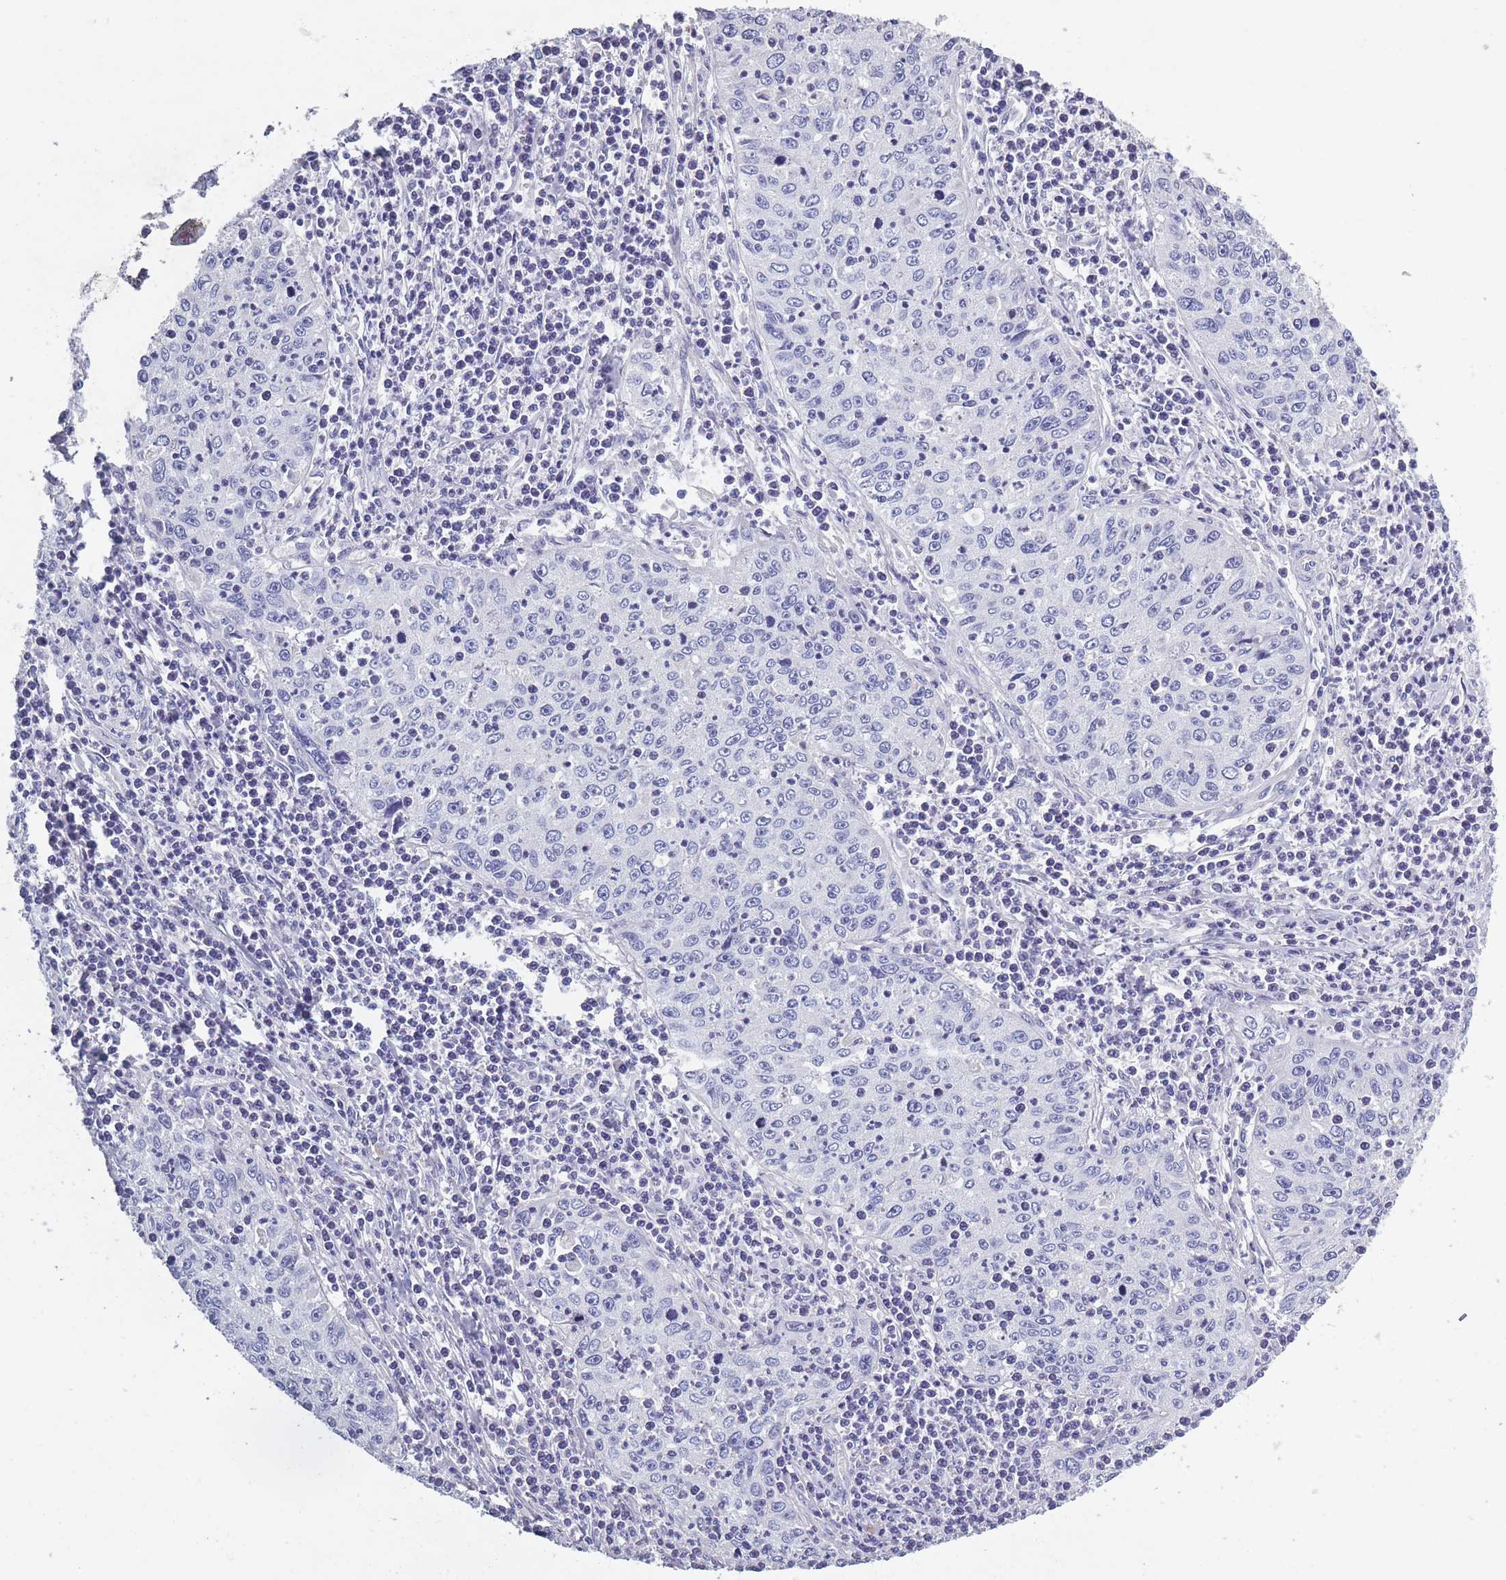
{"staining": {"intensity": "negative", "quantity": "none", "location": "none"}, "tissue": "cervical cancer", "cell_type": "Tumor cells", "image_type": "cancer", "snomed": [{"axis": "morphology", "description": "Squamous cell carcinoma, NOS"}, {"axis": "topography", "description": "Cervix"}], "caption": "There is no significant positivity in tumor cells of squamous cell carcinoma (cervical).", "gene": "OR4C5", "patient": {"sex": "female", "age": 30}}